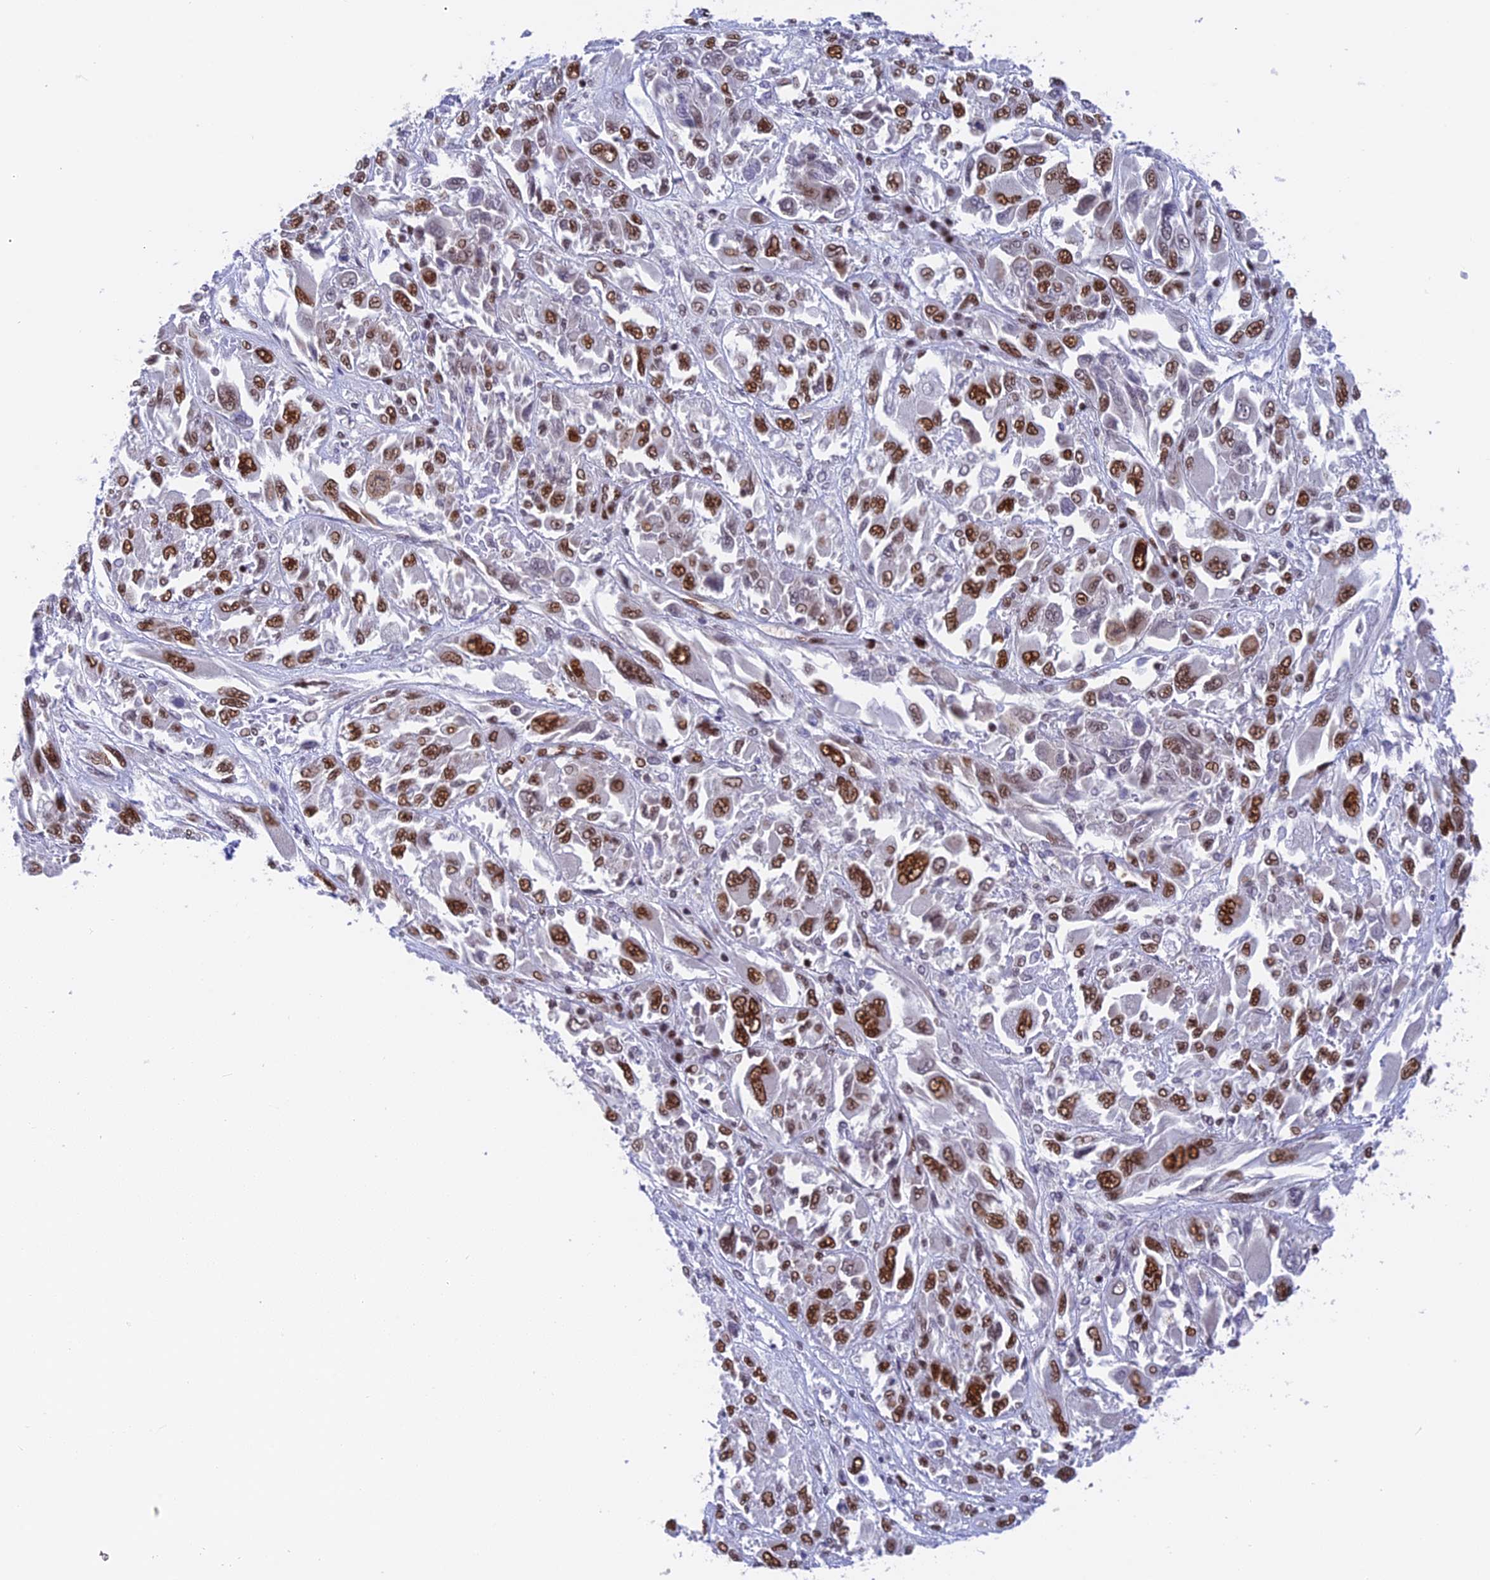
{"staining": {"intensity": "strong", "quantity": ">75%", "location": "nuclear"}, "tissue": "melanoma", "cell_type": "Tumor cells", "image_type": "cancer", "snomed": [{"axis": "morphology", "description": "Malignant melanoma, NOS"}, {"axis": "topography", "description": "Skin"}], "caption": "An image showing strong nuclear expression in about >75% of tumor cells in melanoma, as visualized by brown immunohistochemical staining.", "gene": "EEF1AKMT3", "patient": {"sex": "female", "age": 91}}